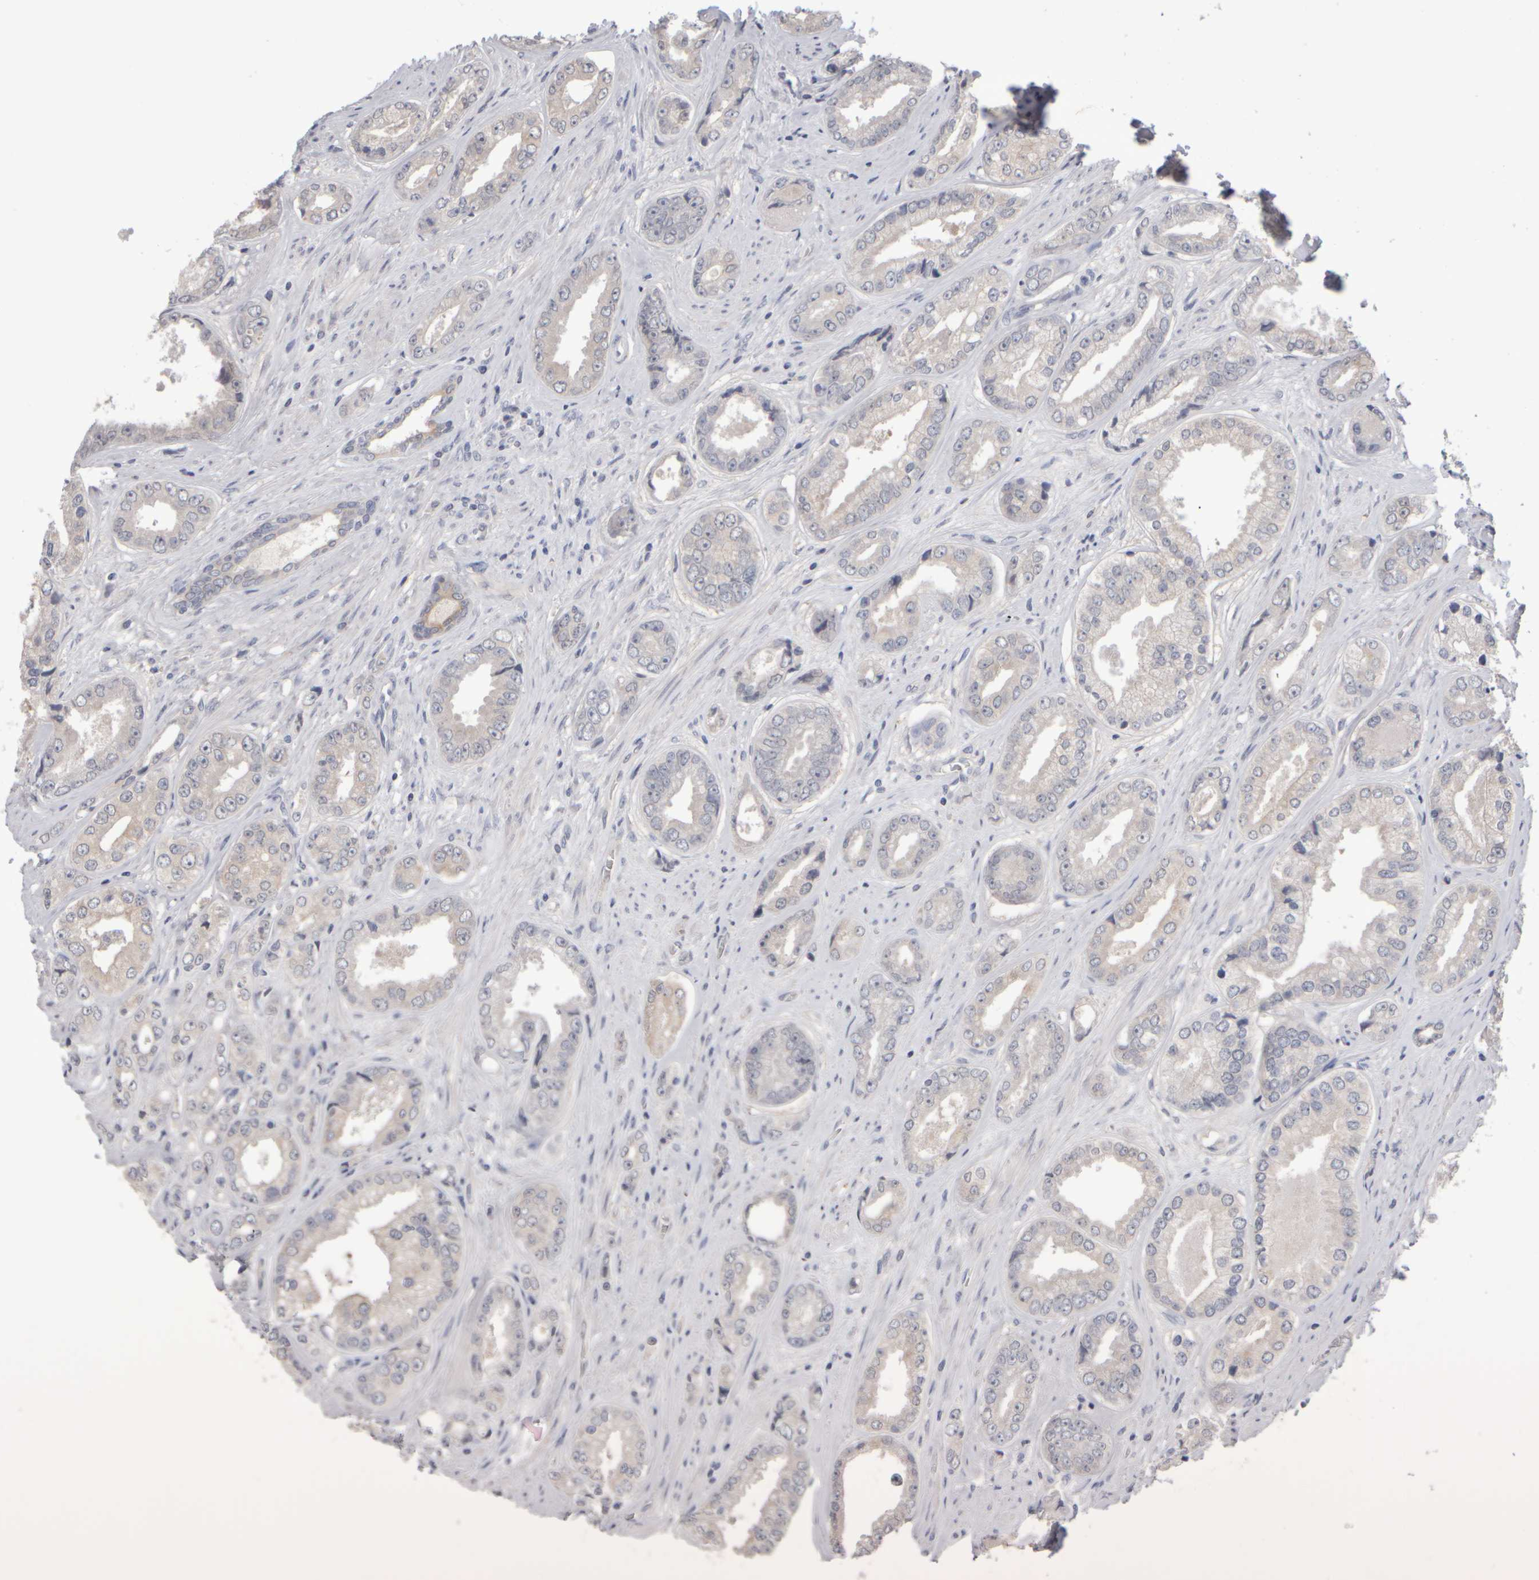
{"staining": {"intensity": "negative", "quantity": "none", "location": "none"}, "tissue": "prostate cancer", "cell_type": "Tumor cells", "image_type": "cancer", "snomed": [{"axis": "morphology", "description": "Adenocarcinoma, High grade"}, {"axis": "topography", "description": "Prostate"}], "caption": "Tumor cells are negative for protein expression in human prostate cancer (high-grade adenocarcinoma).", "gene": "EPHX2", "patient": {"sex": "male", "age": 61}}